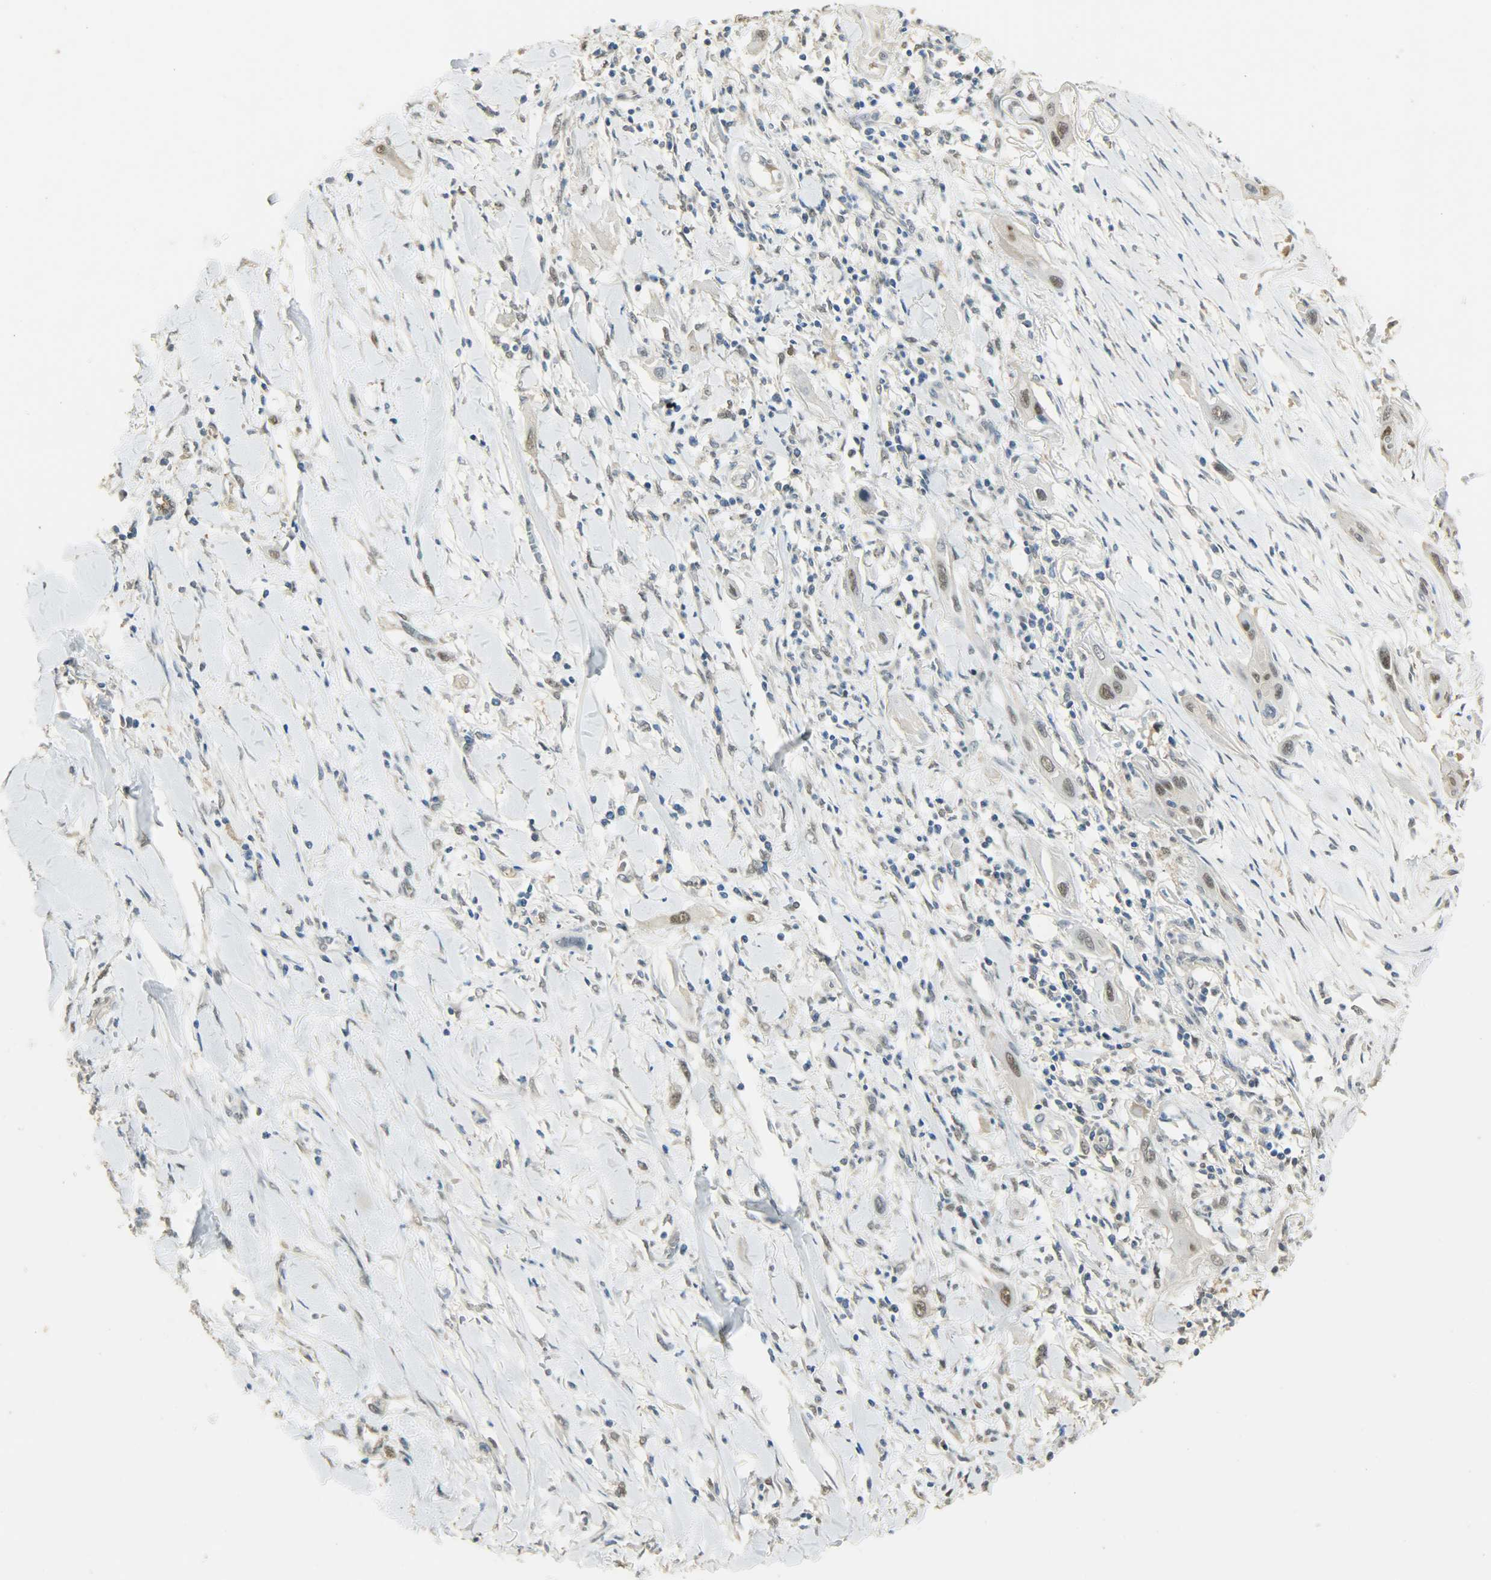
{"staining": {"intensity": "moderate", "quantity": "<25%", "location": "nuclear"}, "tissue": "lung cancer", "cell_type": "Tumor cells", "image_type": "cancer", "snomed": [{"axis": "morphology", "description": "Squamous cell carcinoma, NOS"}, {"axis": "topography", "description": "Lung"}], "caption": "Immunohistochemical staining of human lung squamous cell carcinoma demonstrates moderate nuclear protein expression in approximately <25% of tumor cells. (DAB IHC with brightfield microscopy, high magnification).", "gene": "PRMT5", "patient": {"sex": "female", "age": 47}}